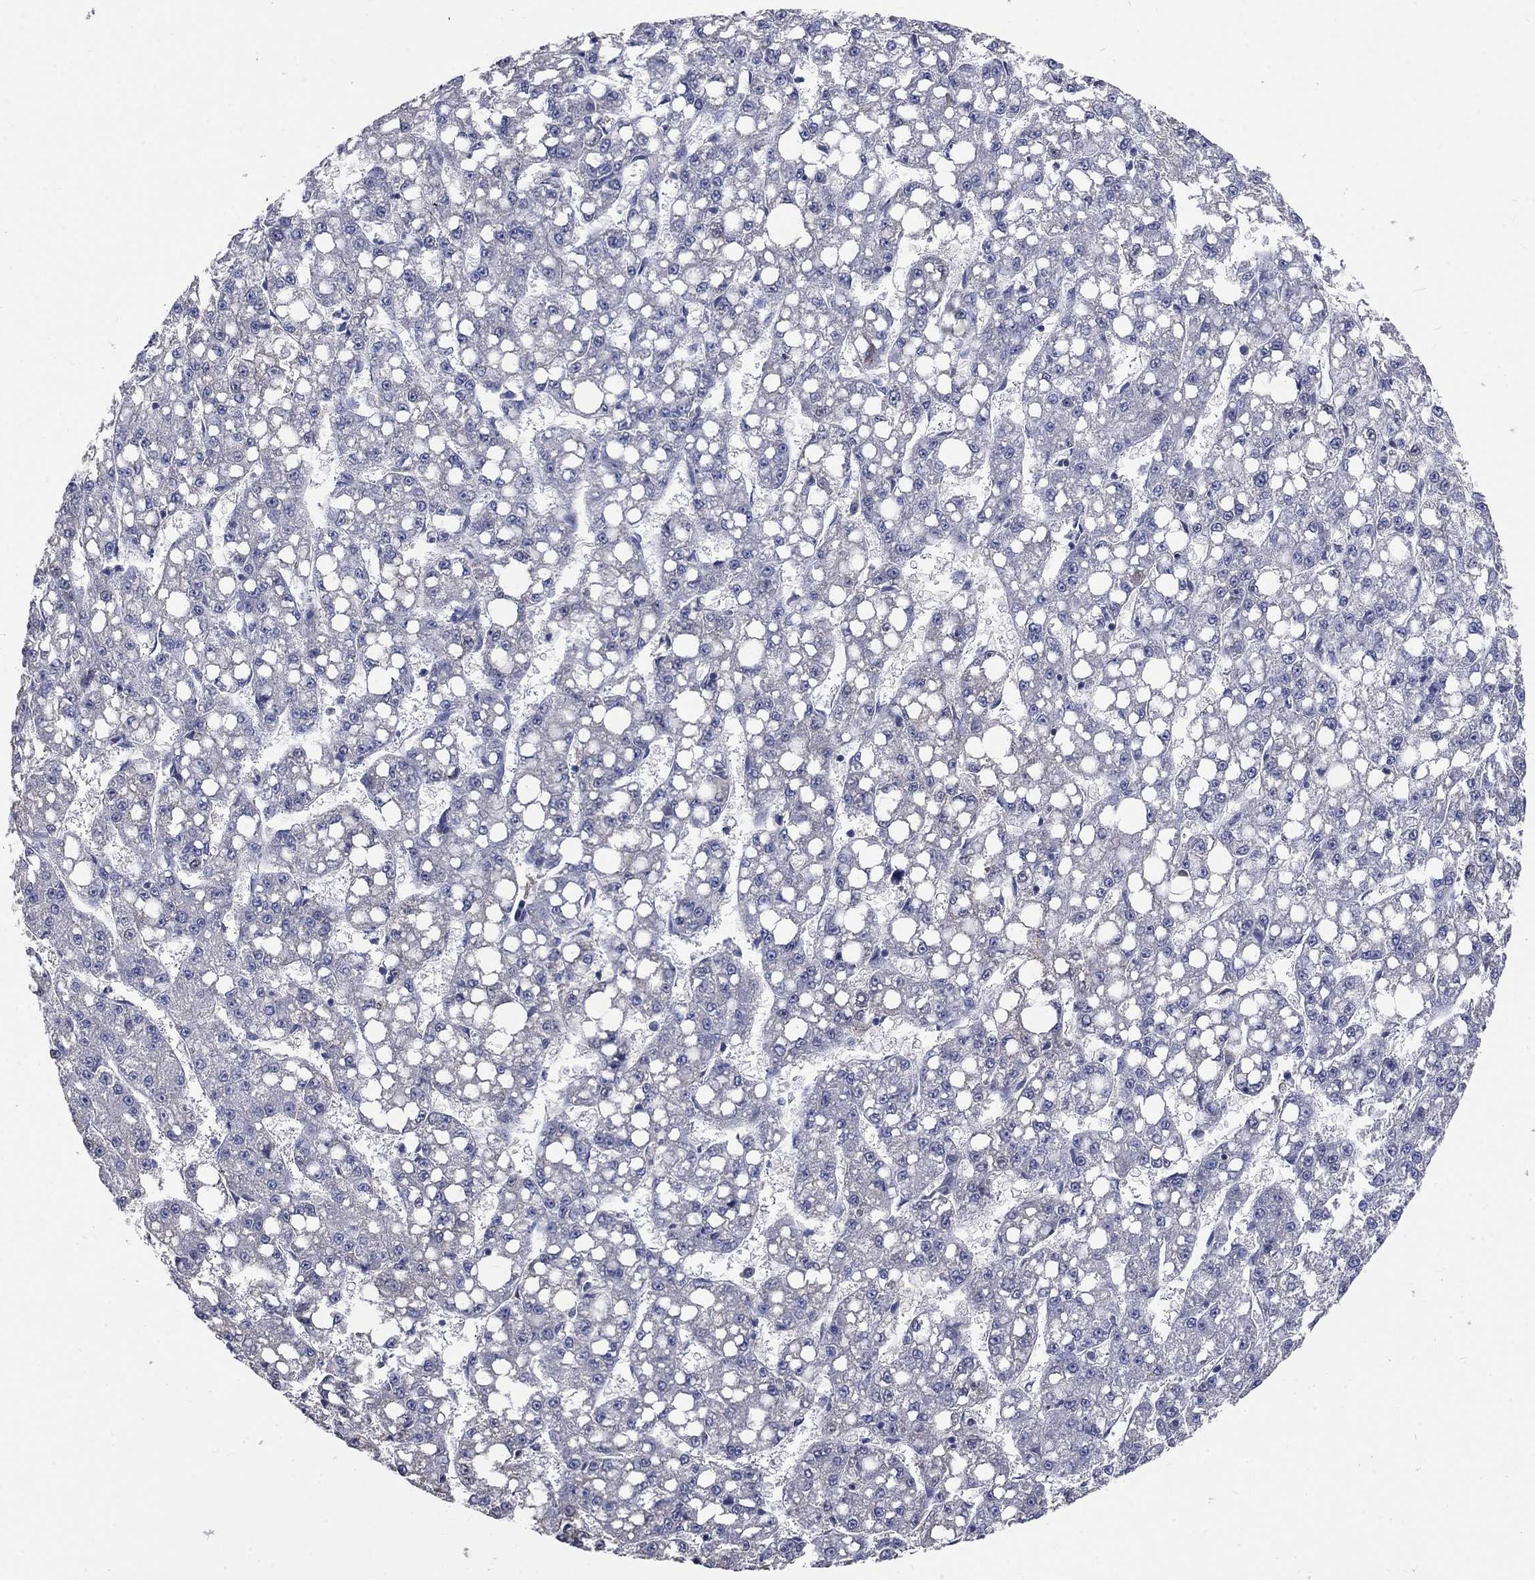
{"staining": {"intensity": "negative", "quantity": "none", "location": "none"}, "tissue": "liver cancer", "cell_type": "Tumor cells", "image_type": "cancer", "snomed": [{"axis": "morphology", "description": "Carcinoma, Hepatocellular, NOS"}, {"axis": "topography", "description": "Liver"}], "caption": "The immunohistochemistry image has no significant staining in tumor cells of liver cancer tissue.", "gene": "ZBTB18", "patient": {"sex": "female", "age": 65}}